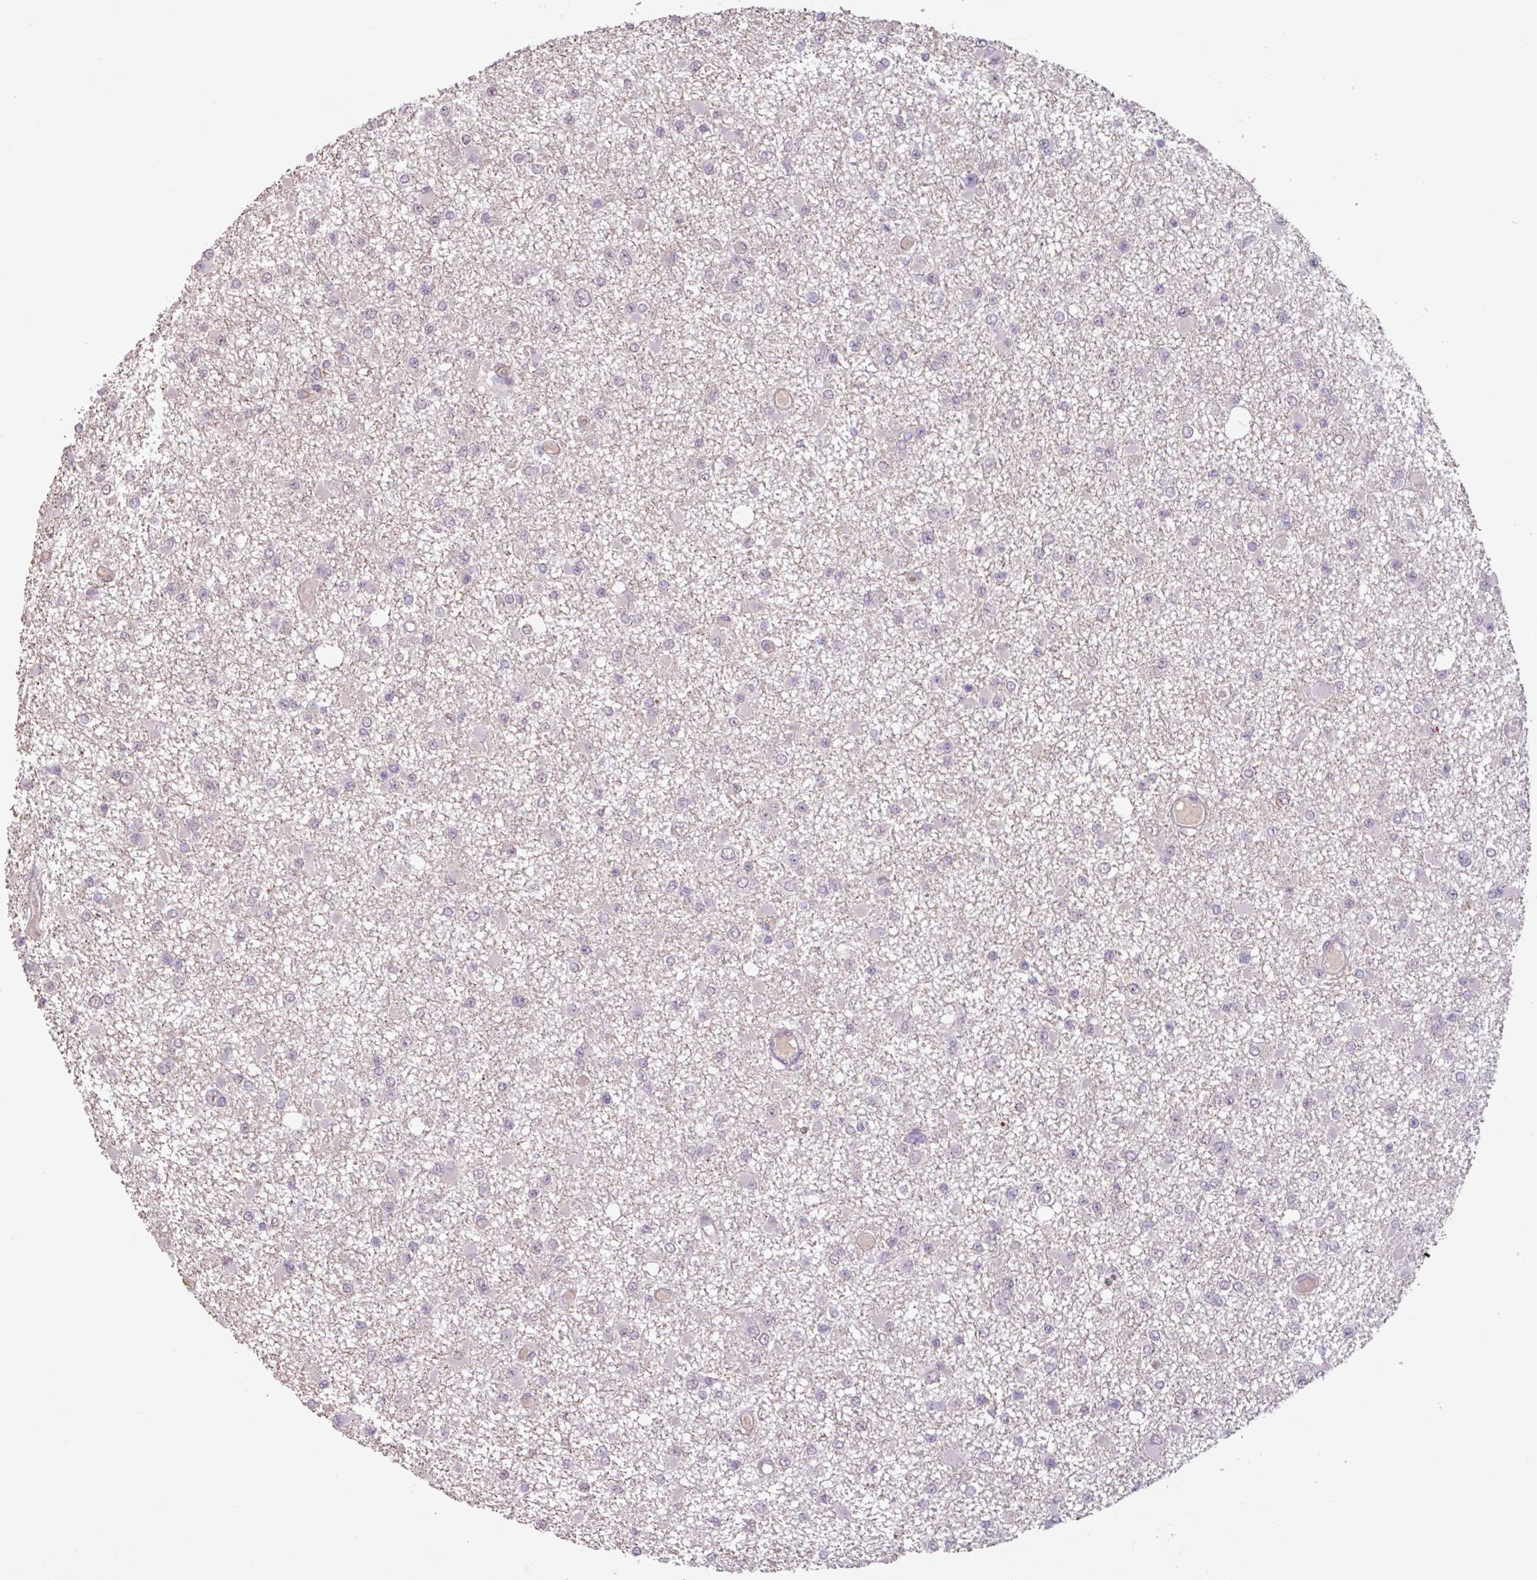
{"staining": {"intensity": "negative", "quantity": "none", "location": "none"}, "tissue": "glioma", "cell_type": "Tumor cells", "image_type": "cancer", "snomed": [{"axis": "morphology", "description": "Glioma, malignant, Low grade"}, {"axis": "topography", "description": "Brain"}], "caption": "This is an IHC photomicrograph of glioma. There is no positivity in tumor cells.", "gene": "L3MBTL3", "patient": {"sex": "female", "age": 22}}